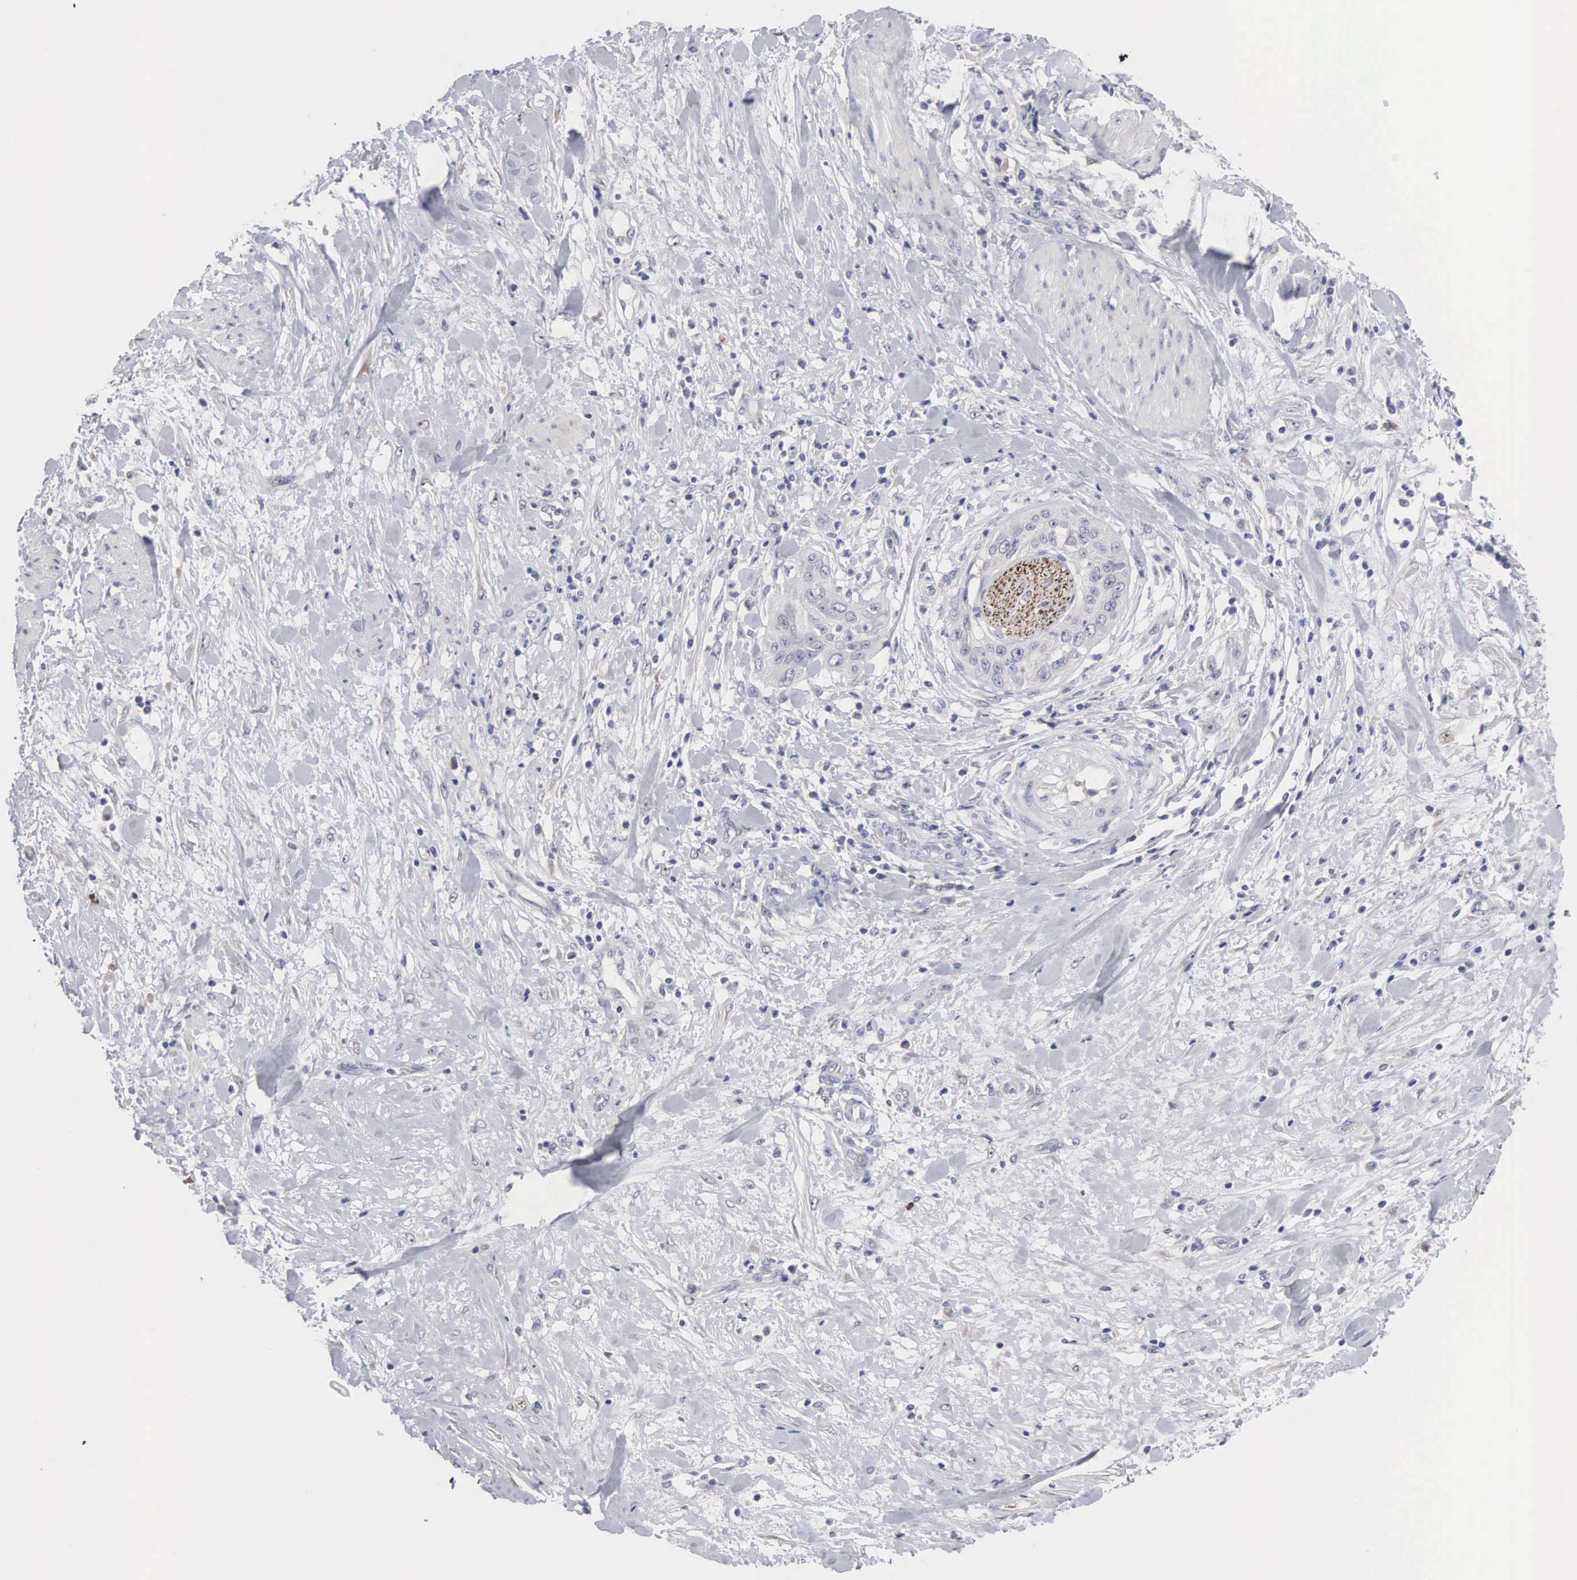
{"staining": {"intensity": "negative", "quantity": "none", "location": "none"}, "tissue": "cervical cancer", "cell_type": "Tumor cells", "image_type": "cancer", "snomed": [{"axis": "morphology", "description": "Squamous cell carcinoma, NOS"}, {"axis": "topography", "description": "Cervix"}], "caption": "An image of cervical squamous cell carcinoma stained for a protein displays no brown staining in tumor cells.", "gene": "ACOT4", "patient": {"sex": "female", "age": 41}}